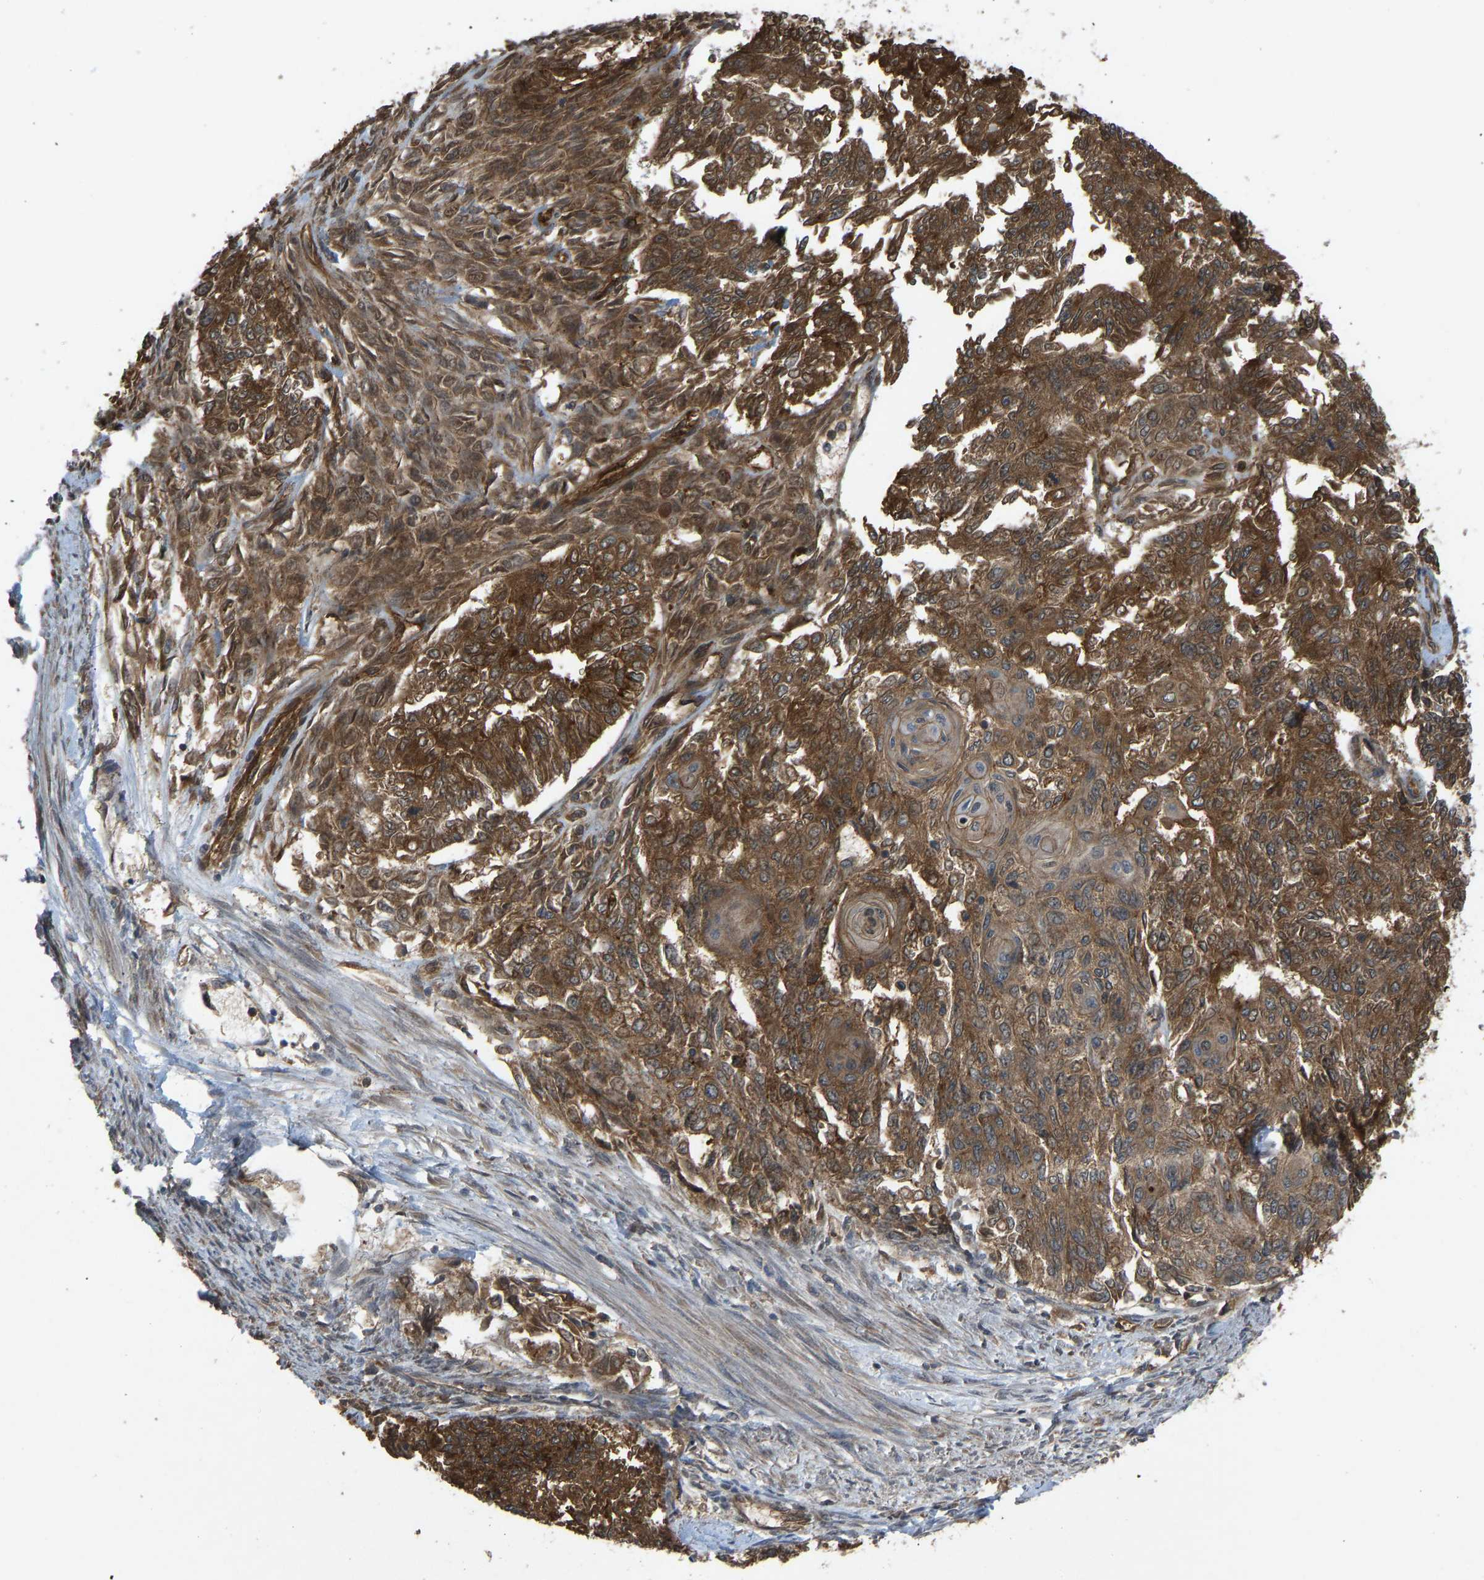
{"staining": {"intensity": "strong", "quantity": ">75%", "location": "cytoplasmic/membranous,nuclear"}, "tissue": "endometrial cancer", "cell_type": "Tumor cells", "image_type": "cancer", "snomed": [{"axis": "morphology", "description": "Adenocarcinoma, NOS"}, {"axis": "topography", "description": "Endometrium"}], "caption": "Adenocarcinoma (endometrial) stained with a protein marker displays strong staining in tumor cells.", "gene": "CCT8", "patient": {"sex": "female", "age": 32}}